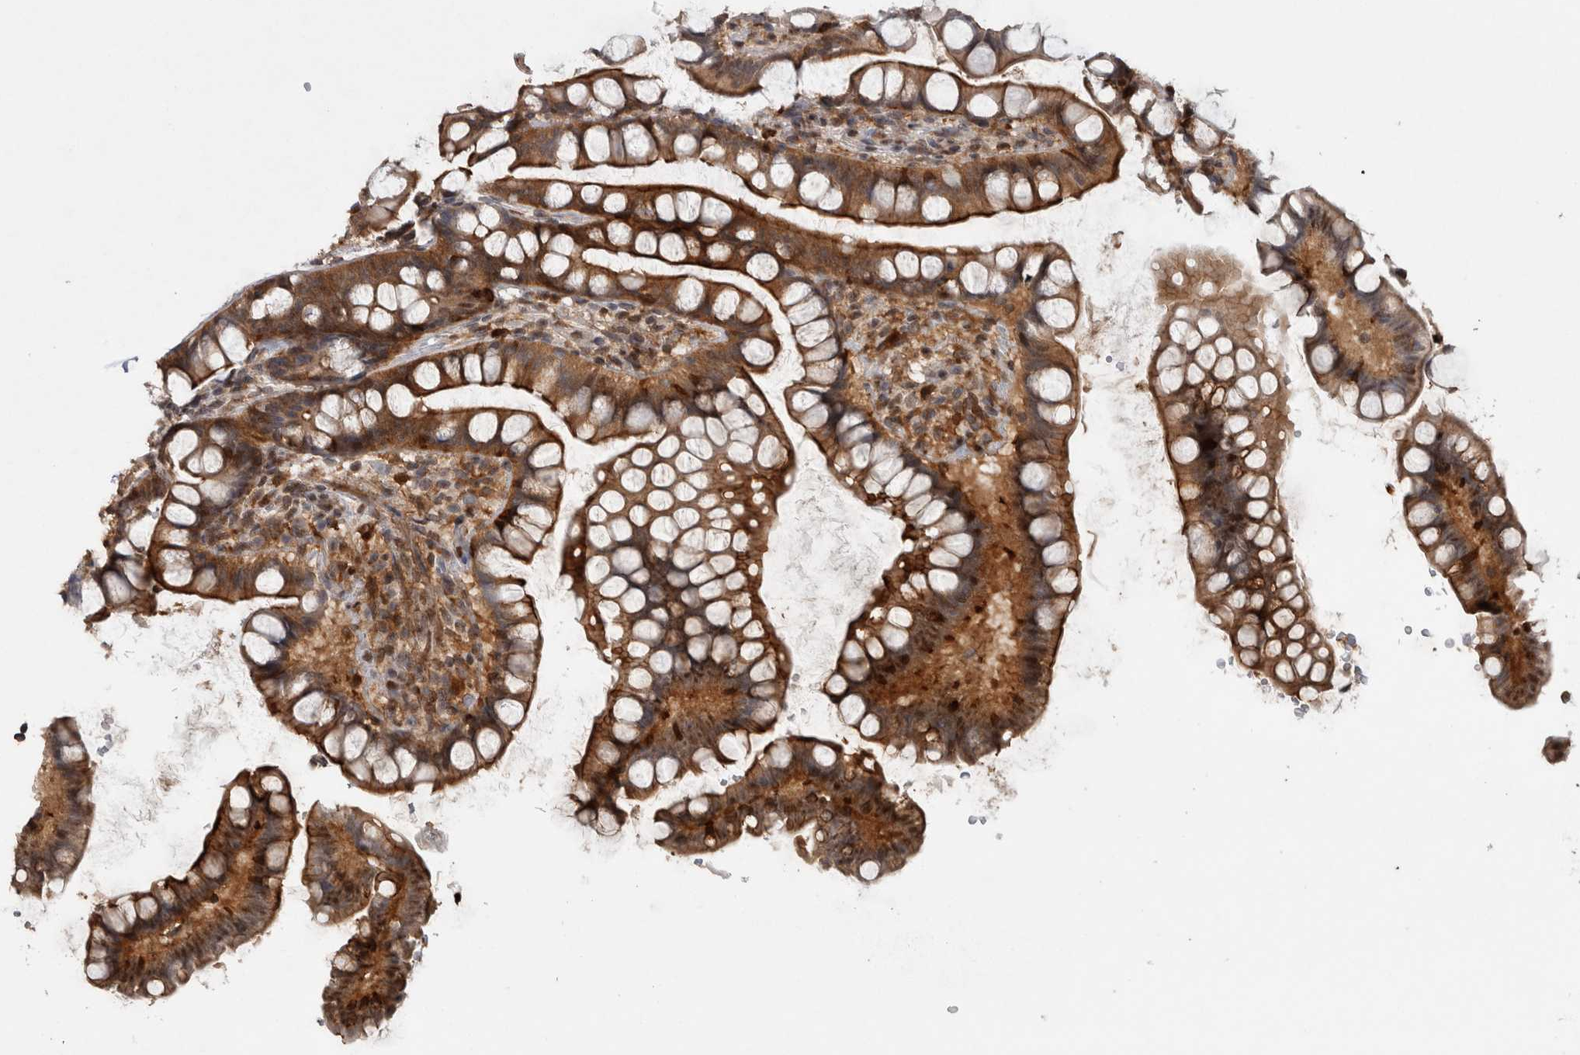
{"staining": {"intensity": "moderate", "quantity": "25%-75%", "location": "cytoplasmic/membranous,nuclear"}, "tissue": "small intestine", "cell_type": "Glandular cells", "image_type": "normal", "snomed": [{"axis": "morphology", "description": "Normal tissue, NOS"}, {"axis": "topography", "description": "Smooth muscle"}, {"axis": "topography", "description": "Small intestine"}], "caption": "DAB immunohistochemical staining of benign human small intestine demonstrates moderate cytoplasmic/membranous,nuclear protein staining in approximately 25%-75% of glandular cells.", "gene": "RPS6KA2", "patient": {"sex": "female", "age": 84}}